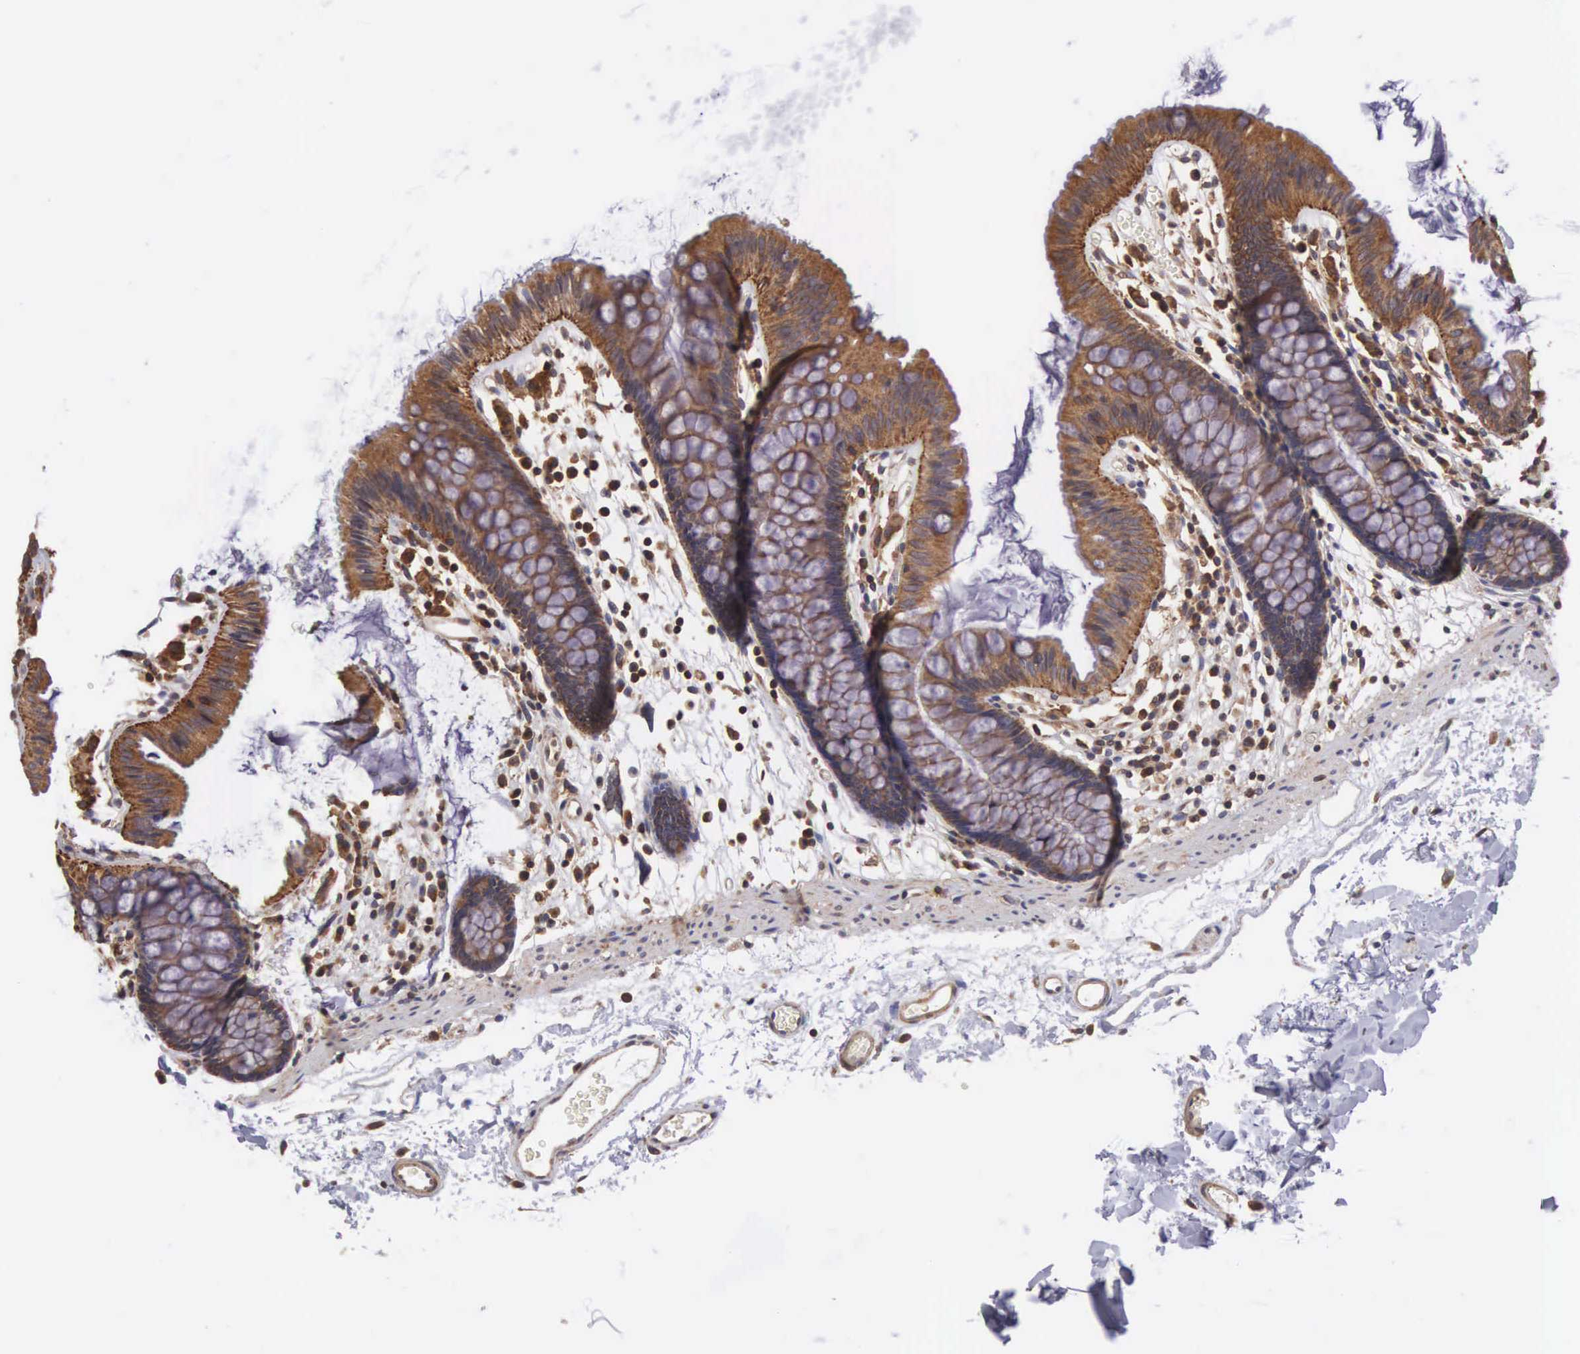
{"staining": {"intensity": "weak", "quantity": "25%-75%", "location": "cytoplasmic/membranous"}, "tissue": "colon", "cell_type": "Endothelial cells", "image_type": "normal", "snomed": [{"axis": "morphology", "description": "Normal tissue, NOS"}, {"axis": "topography", "description": "Colon"}], "caption": "Endothelial cells reveal weak cytoplasmic/membranous staining in about 25%-75% of cells in benign colon.", "gene": "DHRS1", "patient": {"sex": "male", "age": 54}}